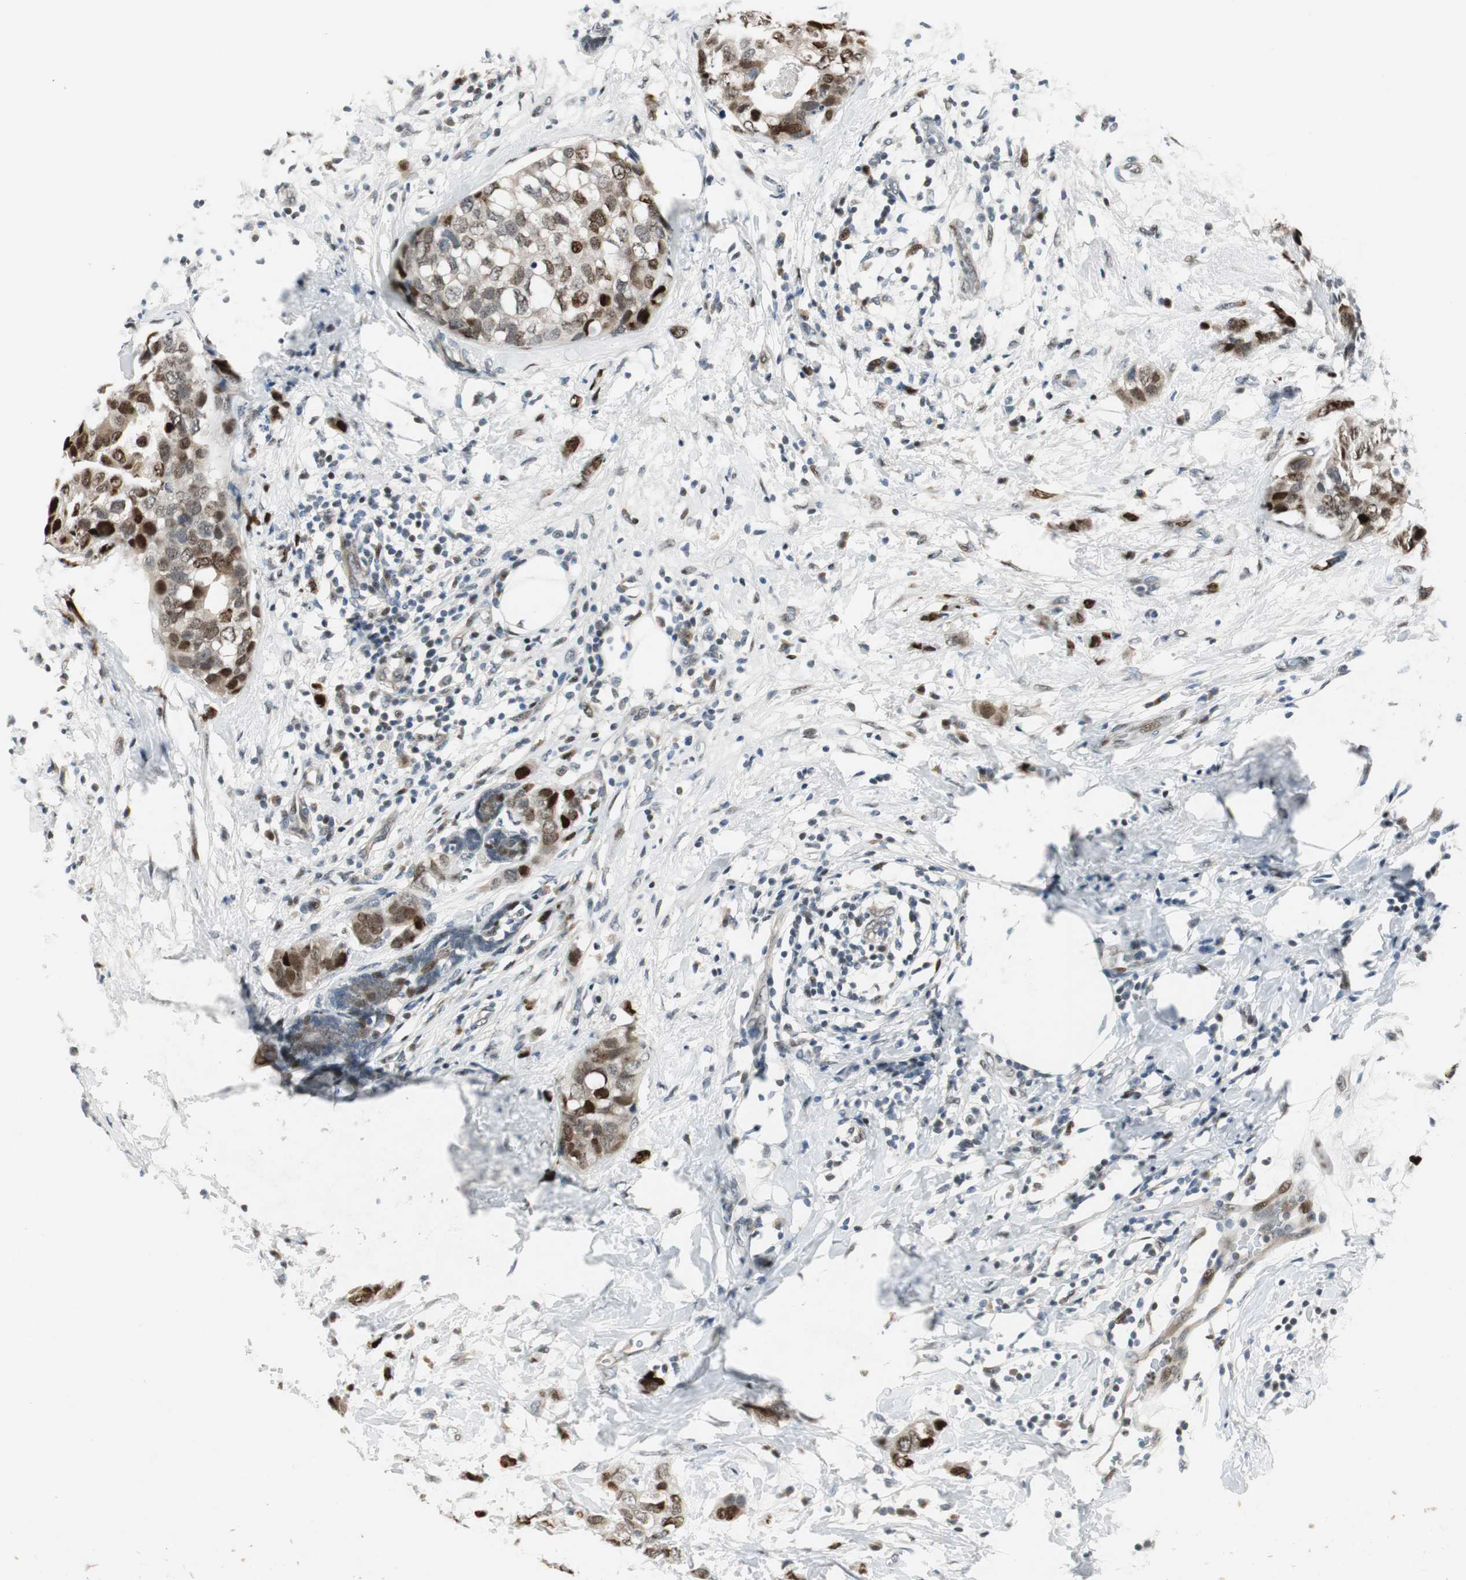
{"staining": {"intensity": "strong", "quantity": ">75%", "location": "nuclear"}, "tissue": "breast cancer", "cell_type": "Tumor cells", "image_type": "cancer", "snomed": [{"axis": "morphology", "description": "Normal tissue, NOS"}, {"axis": "morphology", "description": "Duct carcinoma"}, {"axis": "topography", "description": "Breast"}], "caption": "This is a photomicrograph of IHC staining of breast cancer, which shows strong staining in the nuclear of tumor cells.", "gene": "AJUBA", "patient": {"sex": "female", "age": 50}}